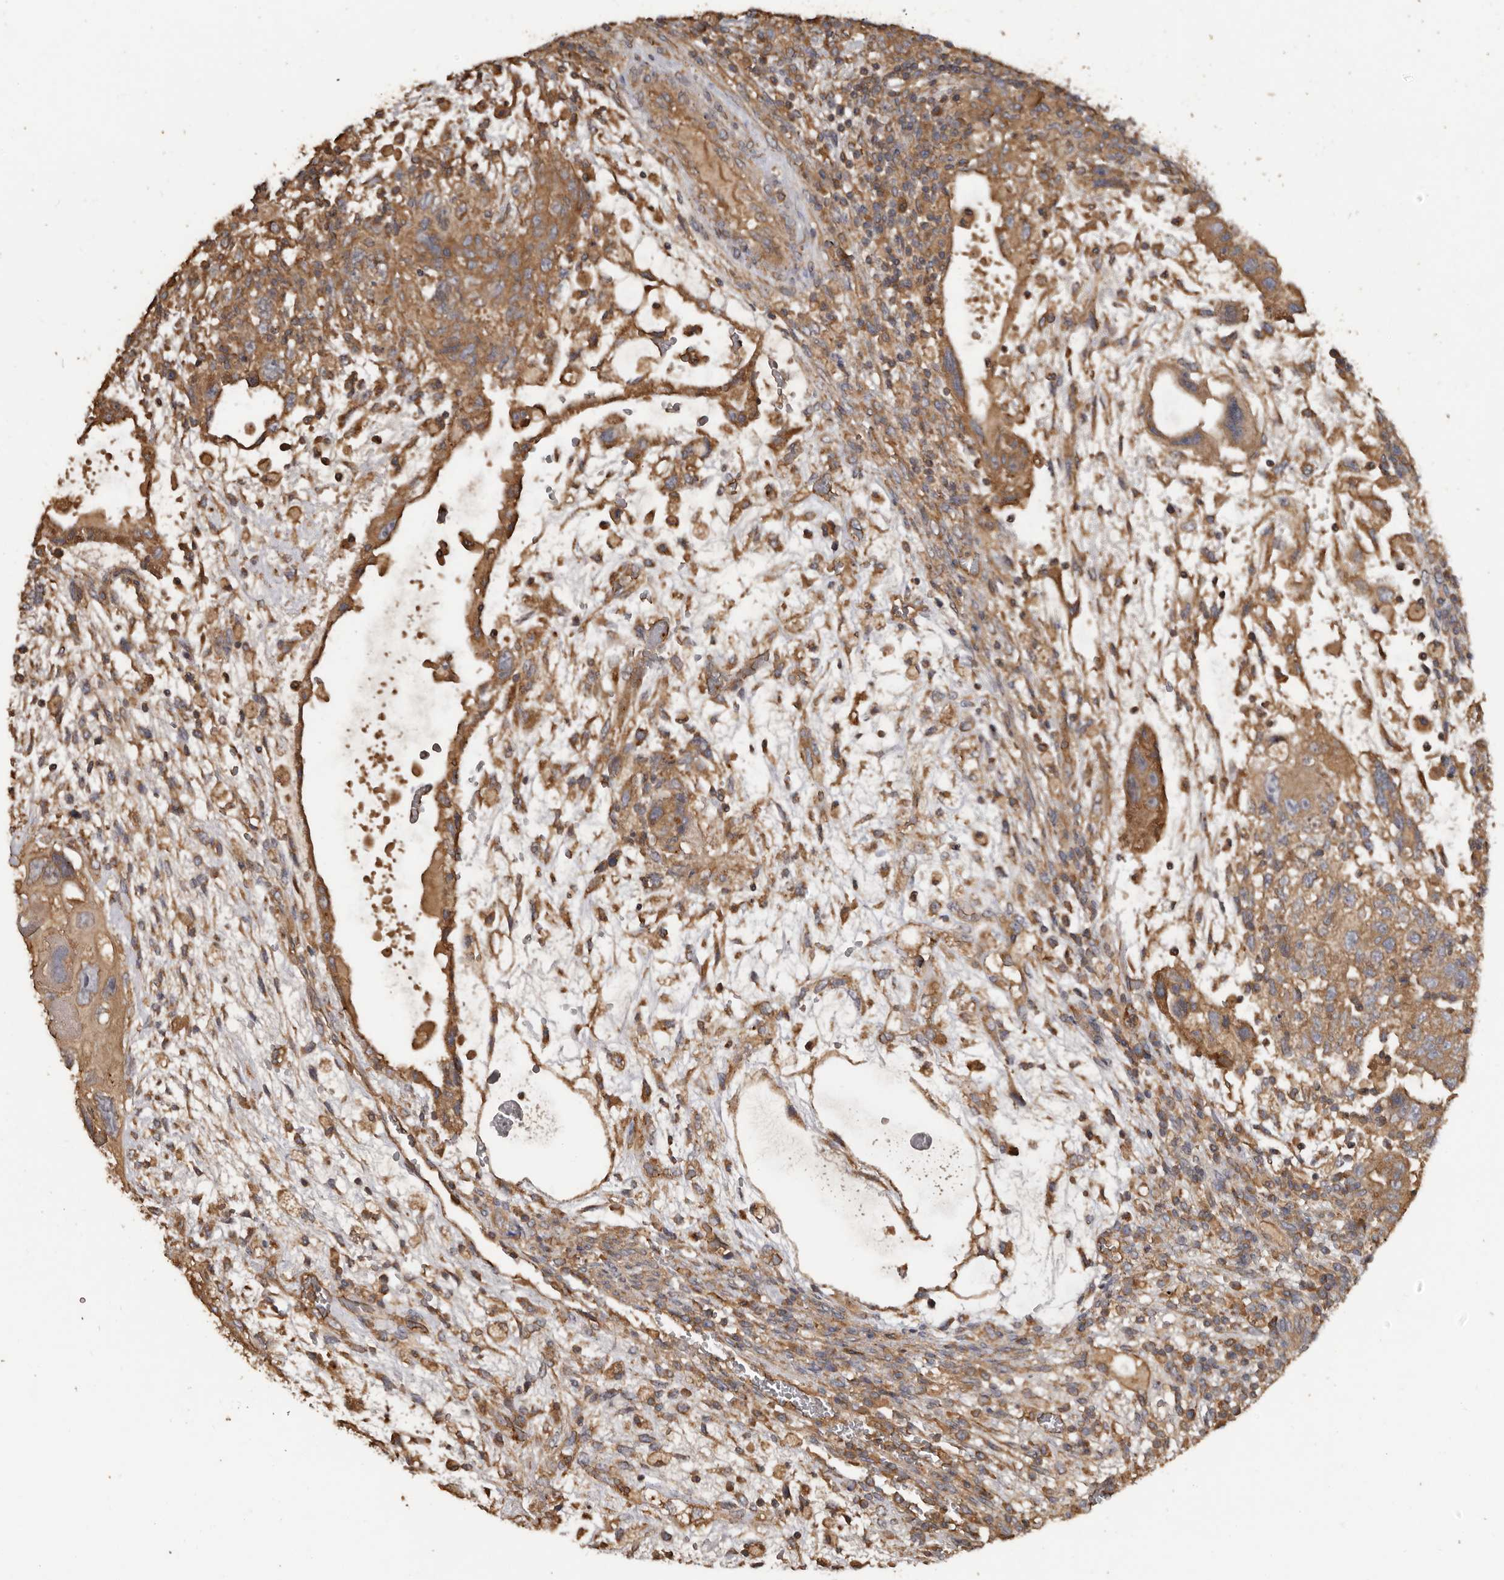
{"staining": {"intensity": "moderate", "quantity": ">75%", "location": "cytoplasmic/membranous"}, "tissue": "testis cancer", "cell_type": "Tumor cells", "image_type": "cancer", "snomed": [{"axis": "morphology", "description": "Carcinoma, Embryonal, NOS"}, {"axis": "topography", "description": "Testis"}], "caption": "DAB (3,3'-diaminobenzidine) immunohistochemical staining of human testis embryonal carcinoma demonstrates moderate cytoplasmic/membranous protein expression in approximately >75% of tumor cells.", "gene": "FLCN", "patient": {"sex": "male", "age": 36}}